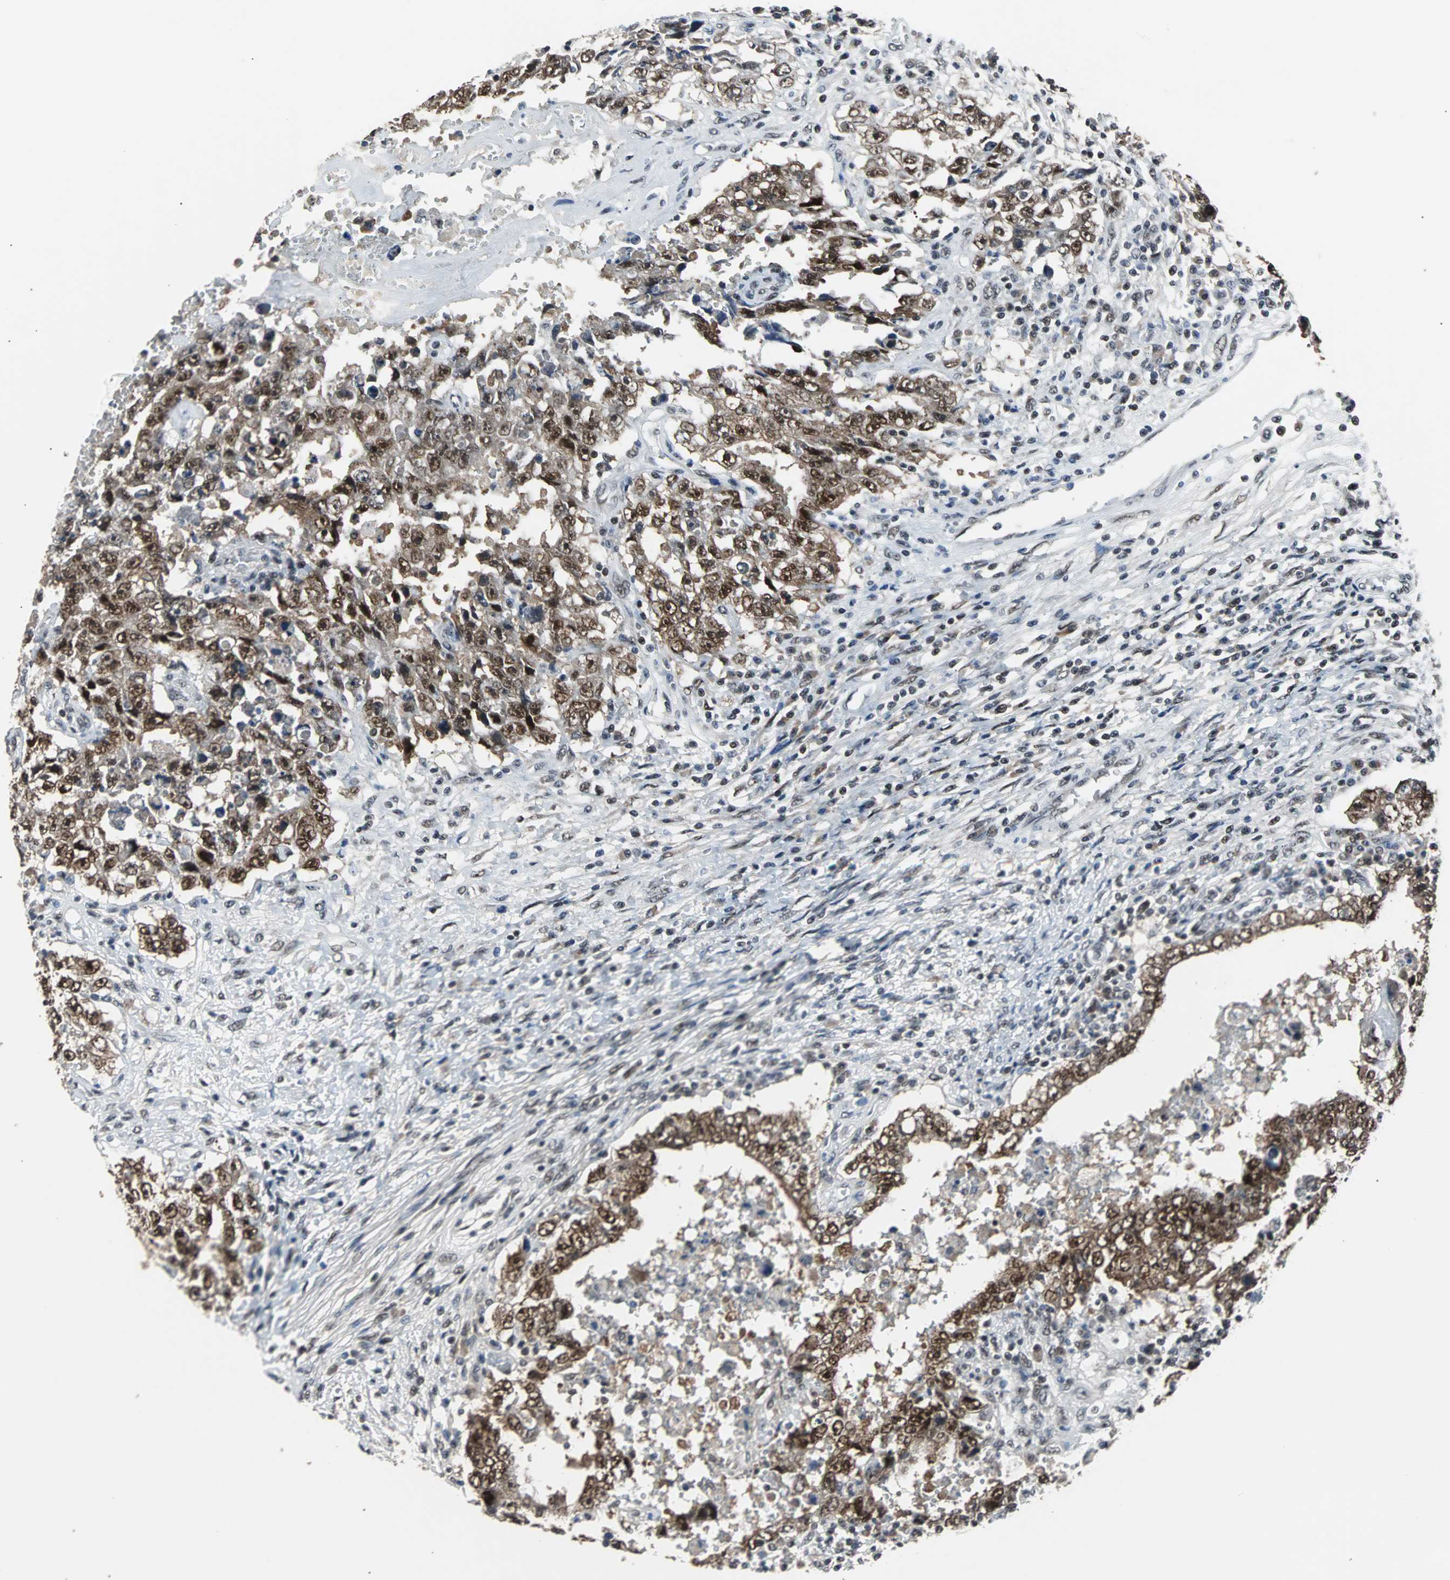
{"staining": {"intensity": "strong", "quantity": ">75%", "location": "cytoplasmic/membranous,nuclear"}, "tissue": "testis cancer", "cell_type": "Tumor cells", "image_type": "cancer", "snomed": [{"axis": "morphology", "description": "Carcinoma, Embryonal, NOS"}, {"axis": "topography", "description": "Testis"}], "caption": "A high amount of strong cytoplasmic/membranous and nuclear positivity is identified in about >75% of tumor cells in embryonal carcinoma (testis) tissue.", "gene": "USP28", "patient": {"sex": "male", "age": 26}}